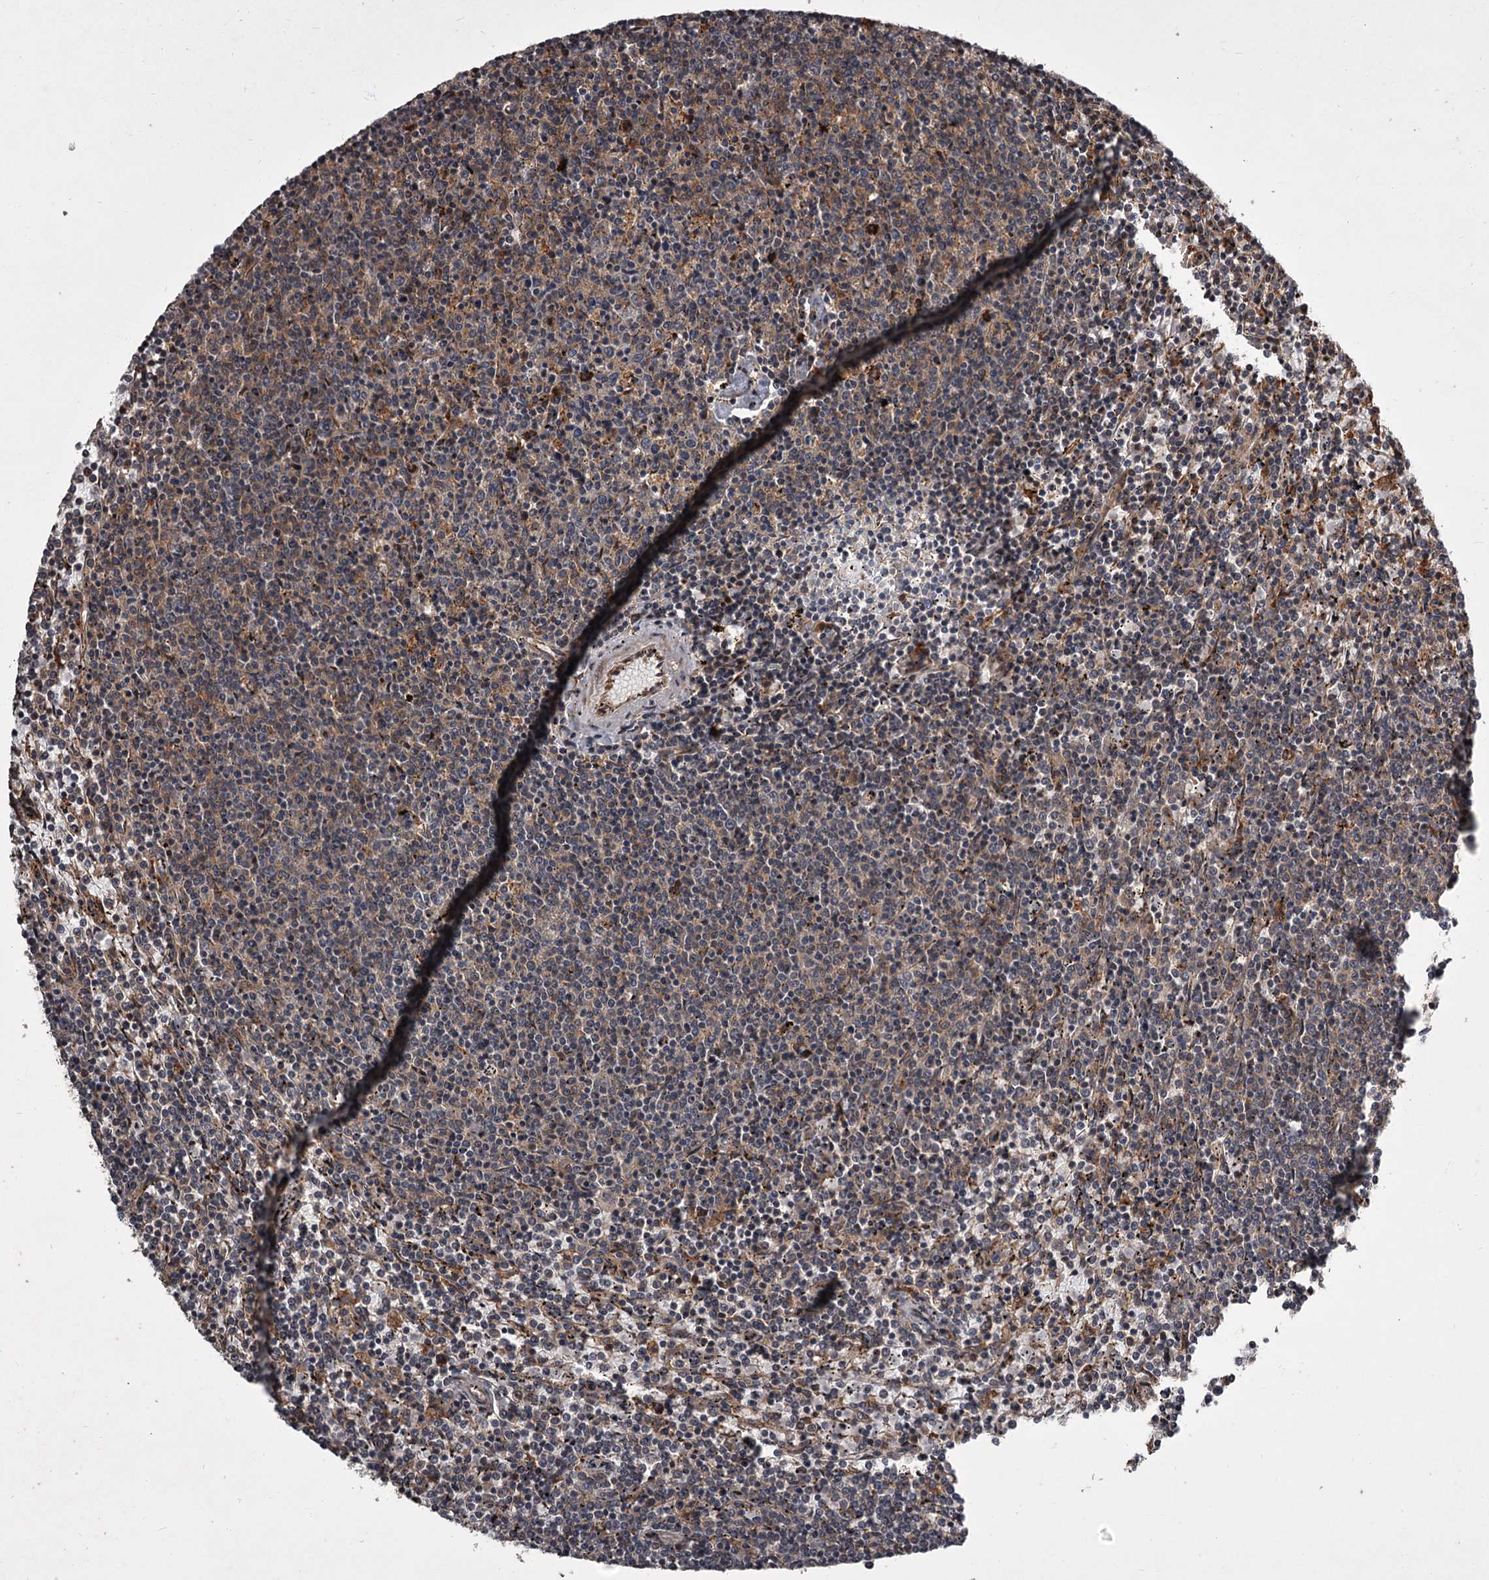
{"staining": {"intensity": "weak", "quantity": ">75%", "location": "cytoplasmic/membranous"}, "tissue": "lymphoma", "cell_type": "Tumor cells", "image_type": "cancer", "snomed": [{"axis": "morphology", "description": "Malignant lymphoma, non-Hodgkin's type, Low grade"}, {"axis": "topography", "description": "Spleen"}], "caption": "Protein expression analysis of human lymphoma reveals weak cytoplasmic/membranous expression in about >75% of tumor cells. The protein of interest is shown in brown color, while the nuclei are stained blue.", "gene": "UNC93B1", "patient": {"sex": "female", "age": 50}}